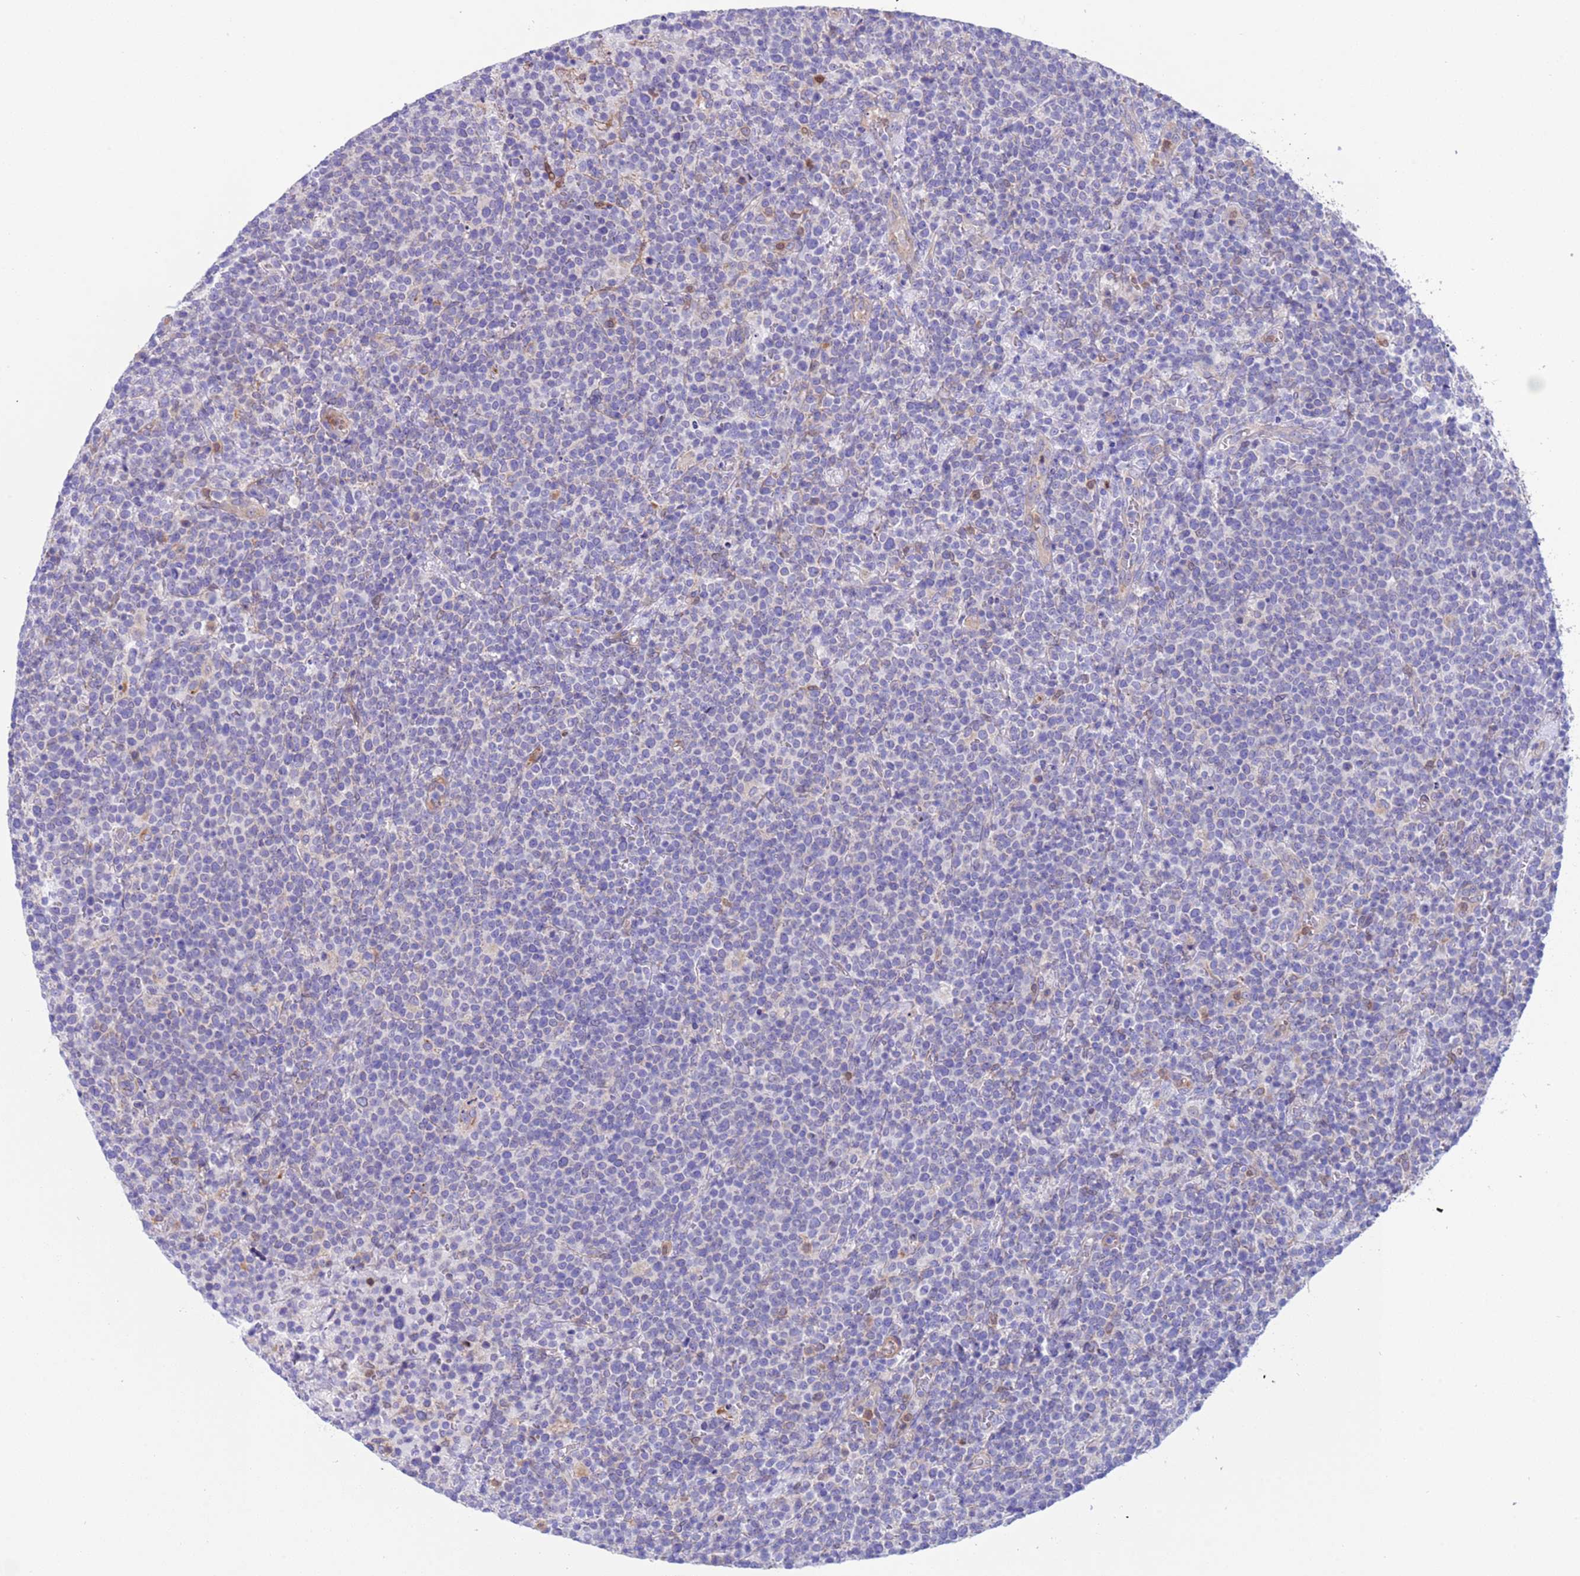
{"staining": {"intensity": "negative", "quantity": "none", "location": "none"}, "tissue": "lymphoma", "cell_type": "Tumor cells", "image_type": "cancer", "snomed": [{"axis": "morphology", "description": "Malignant lymphoma, non-Hodgkin's type, High grade"}, {"axis": "topography", "description": "Lymph node"}], "caption": "Lymphoma stained for a protein using immunohistochemistry (IHC) shows no expression tumor cells.", "gene": "C6orf47", "patient": {"sex": "male", "age": 61}}